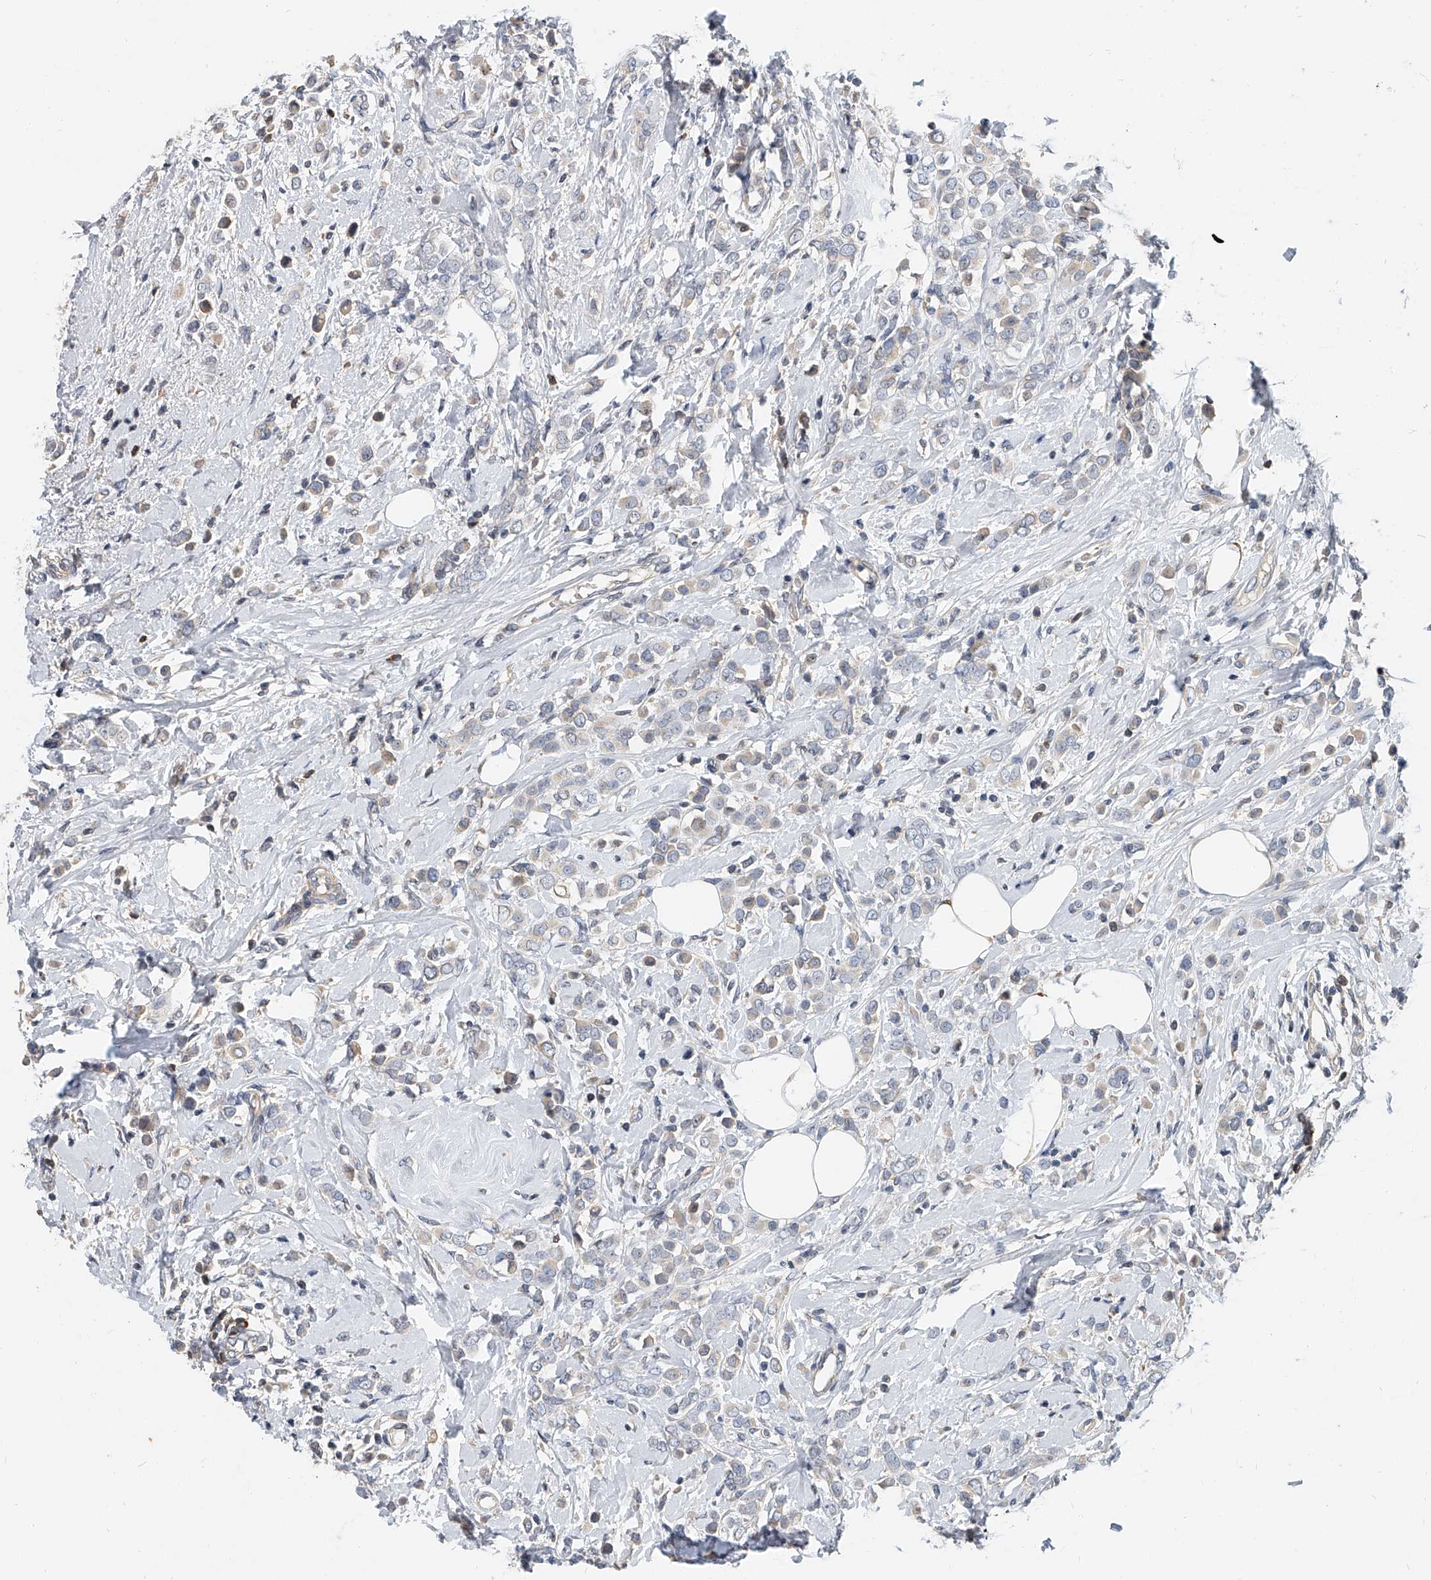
{"staining": {"intensity": "negative", "quantity": "none", "location": "none"}, "tissue": "breast cancer", "cell_type": "Tumor cells", "image_type": "cancer", "snomed": [{"axis": "morphology", "description": "Lobular carcinoma"}, {"axis": "topography", "description": "Breast"}], "caption": "Micrograph shows no significant protein staining in tumor cells of breast cancer (lobular carcinoma). (DAB immunohistochemistry (IHC), high magnification).", "gene": "CD200", "patient": {"sex": "female", "age": 47}}